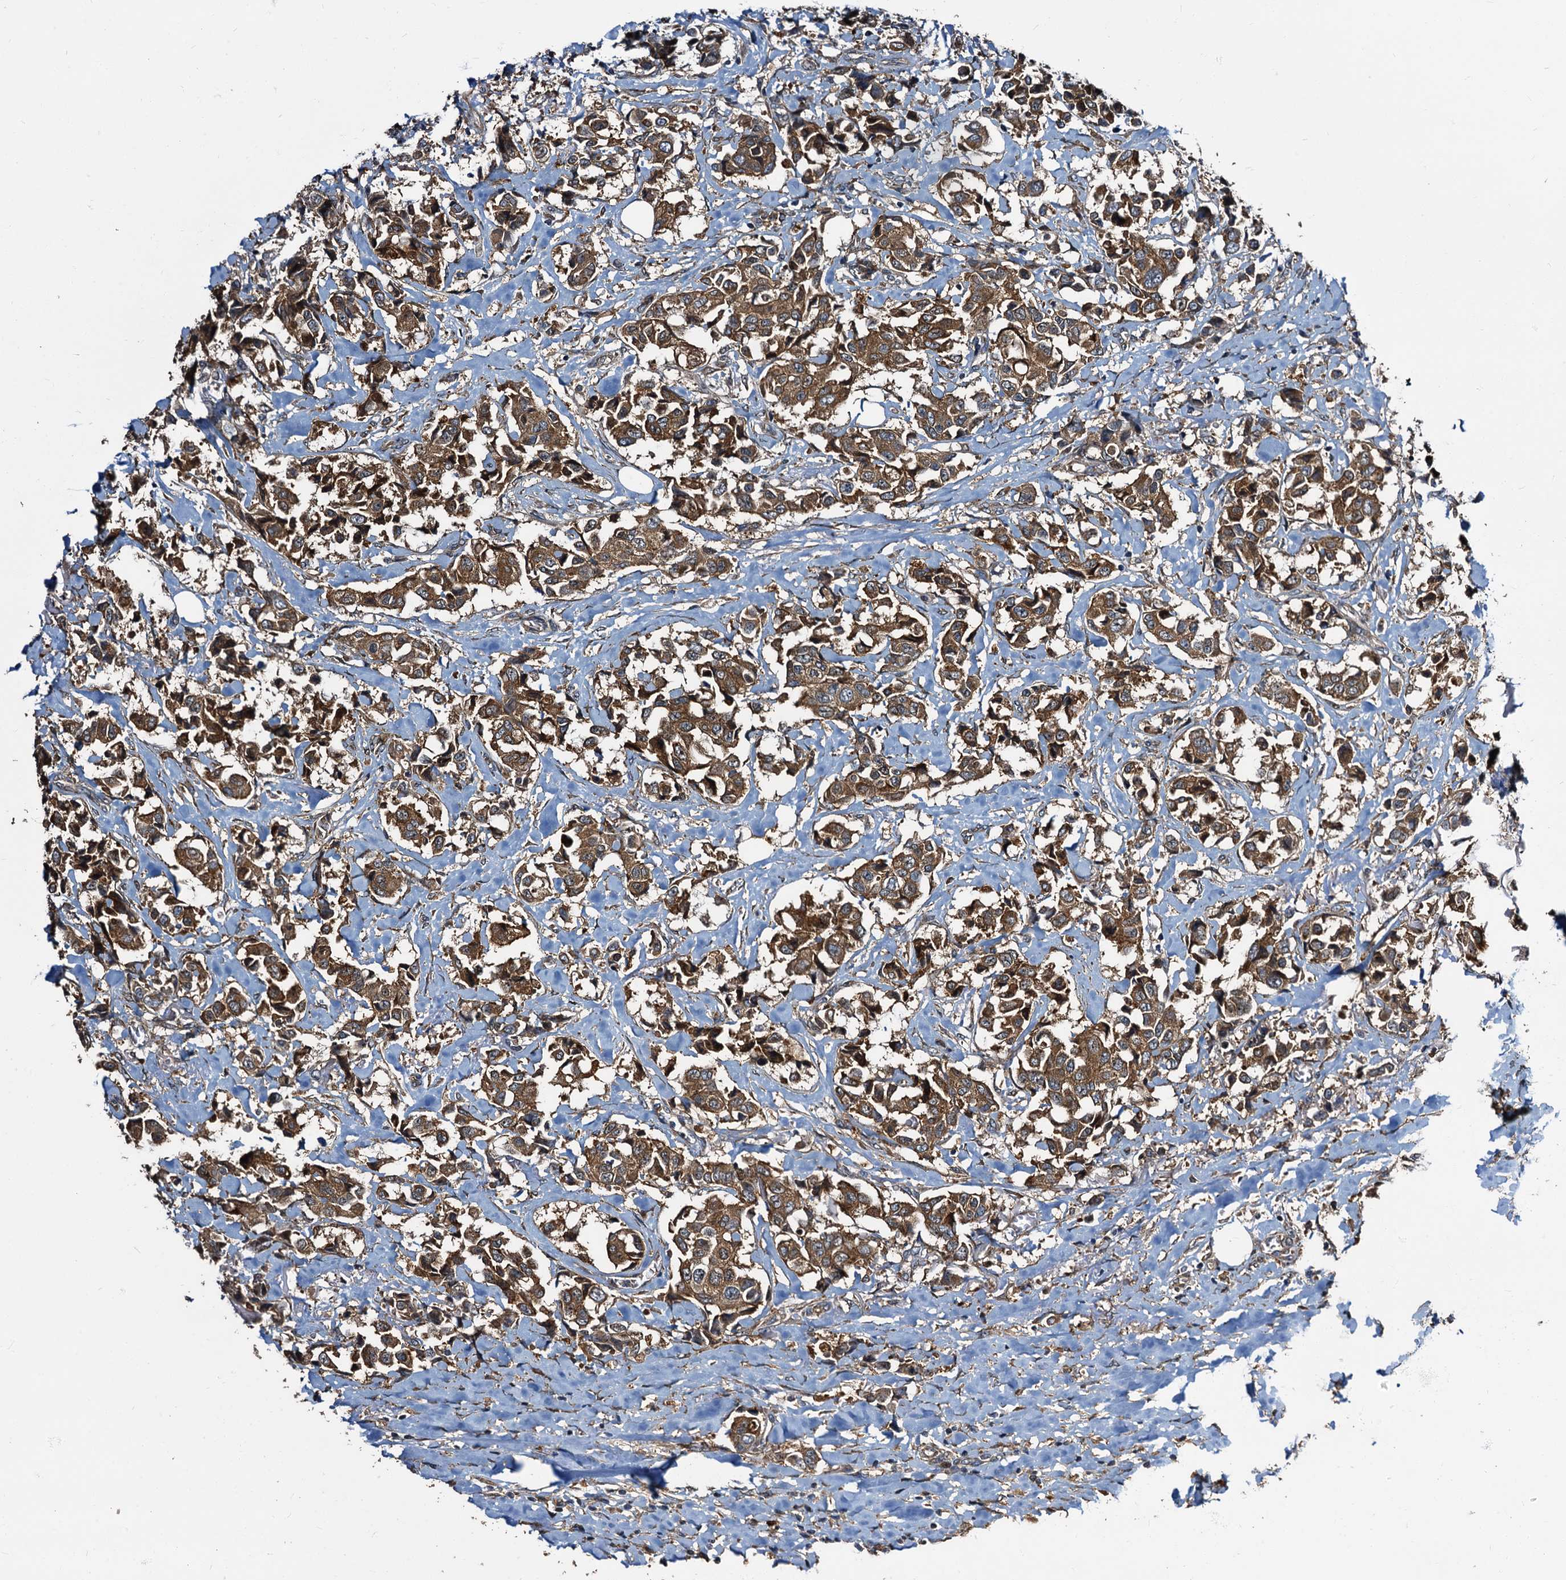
{"staining": {"intensity": "moderate", "quantity": ">75%", "location": "cytoplasmic/membranous"}, "tissue": "breast cancer", "cell_type": "Tumor cells", "image_type": "cancer", "snomed": [{"axis": "morphology", "description": "Duct carcinoma"}, {"axis": "topography", "description": "Breast"}], "caption": "Protein expression by immunohistochemistry (IHC) reveals moderate cytoplasmic/membranous staining in approximately >75% of tumor cells in invasive ductal carcinoma (breast). (DAB IHC, brown staining for protein, blue staining for nuclei).", "gene": "PEX5", "patient": {"sex": "female", "age": 80}}